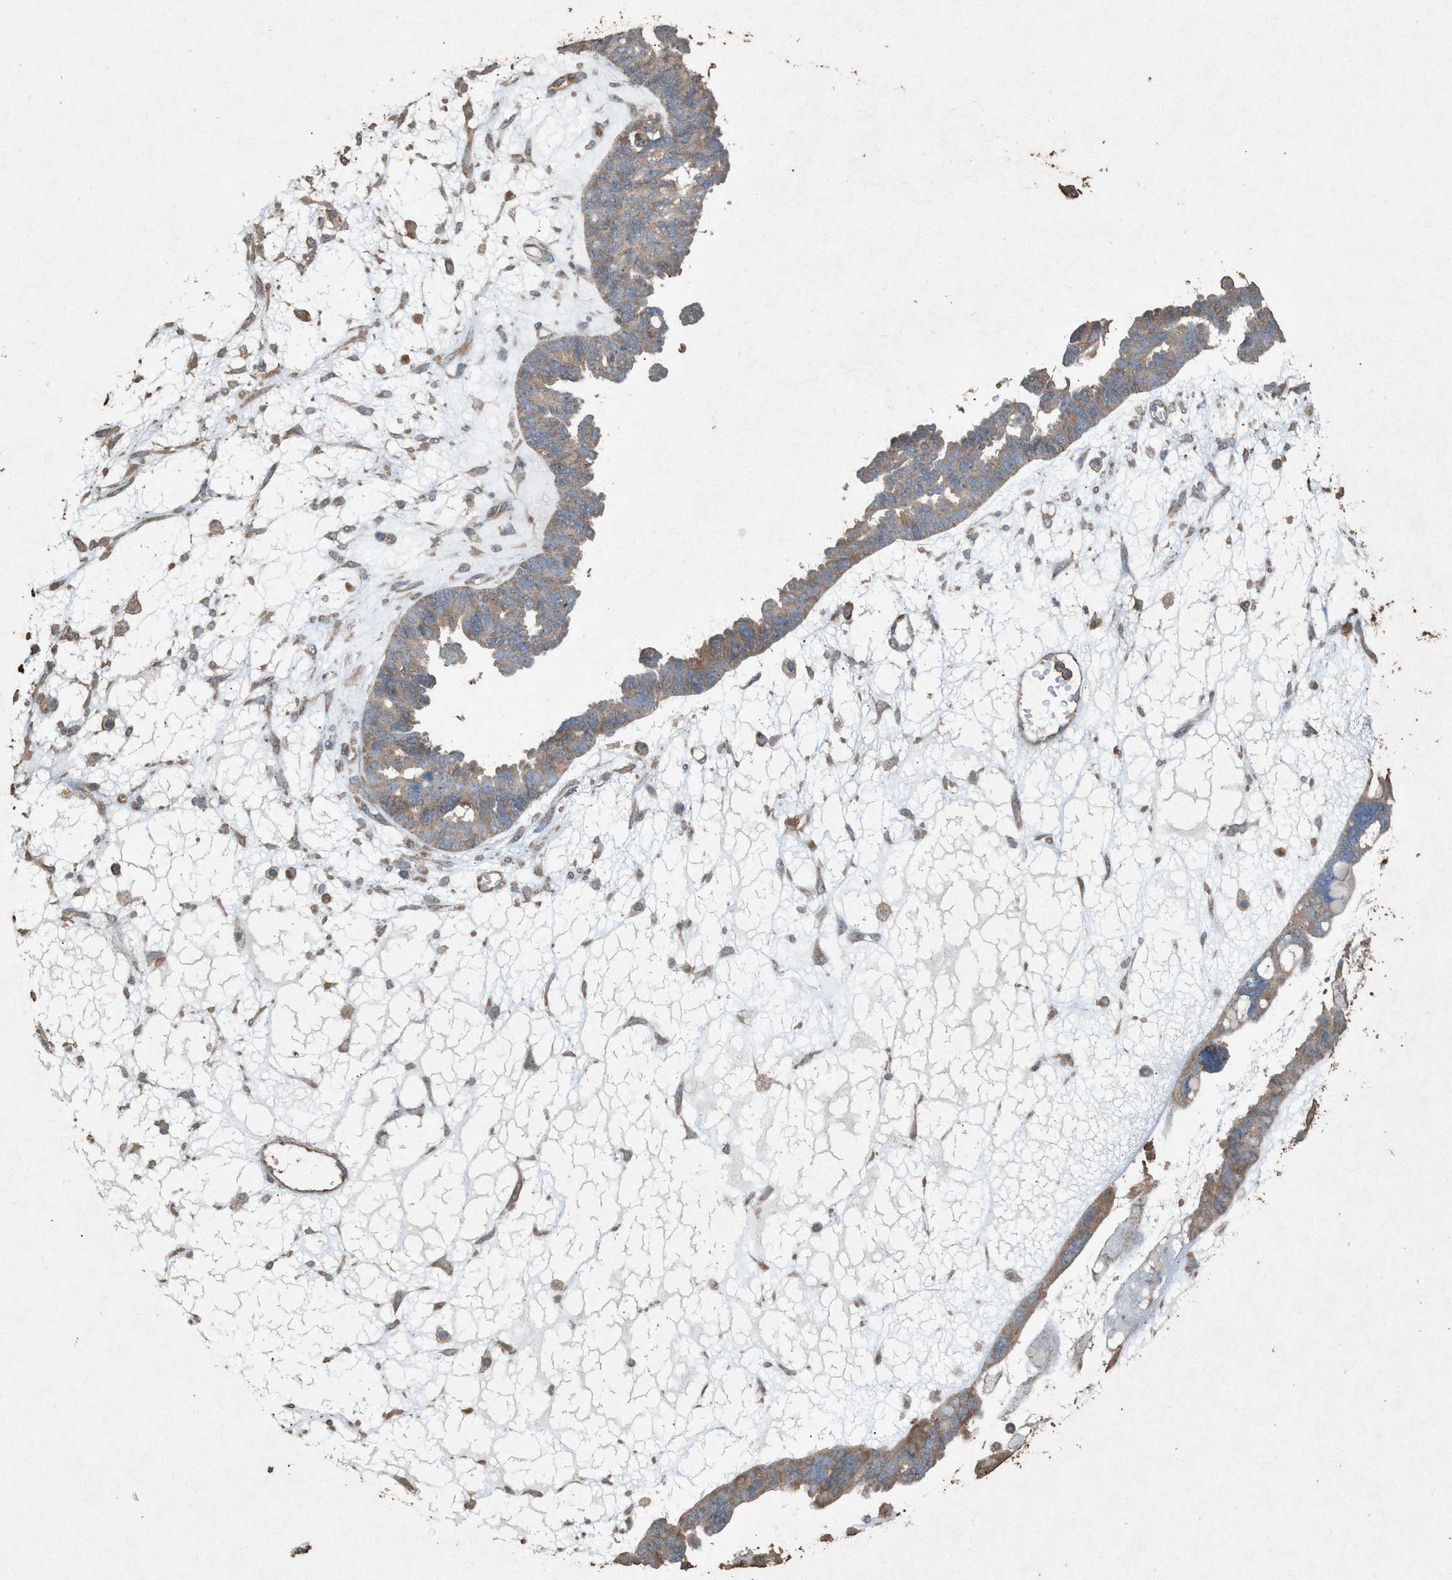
{"staining": {"intensity": "weak", "quantity": ">75%", "location": "cytoplasmic/membranous"}, "tissue": "ovarian cancer", "cell_type": "Tumor cells", "image_type": "cancer", "snomed": [{"axis": "morphology", "description": "Cystadenocarcinoma, serous, NOS"}, {"axis": "topography", "description": "Ovary"}], "caption": "The micrograph shows immunohistochemical staining of serous cystadenocarcinoma (ovarian). There is weak cytoplasmic/membranous positivity is identified in approximately >75% of tumor cells.", "gene": "DCAF7", "patient": {"sex": "female", "age": 79}}